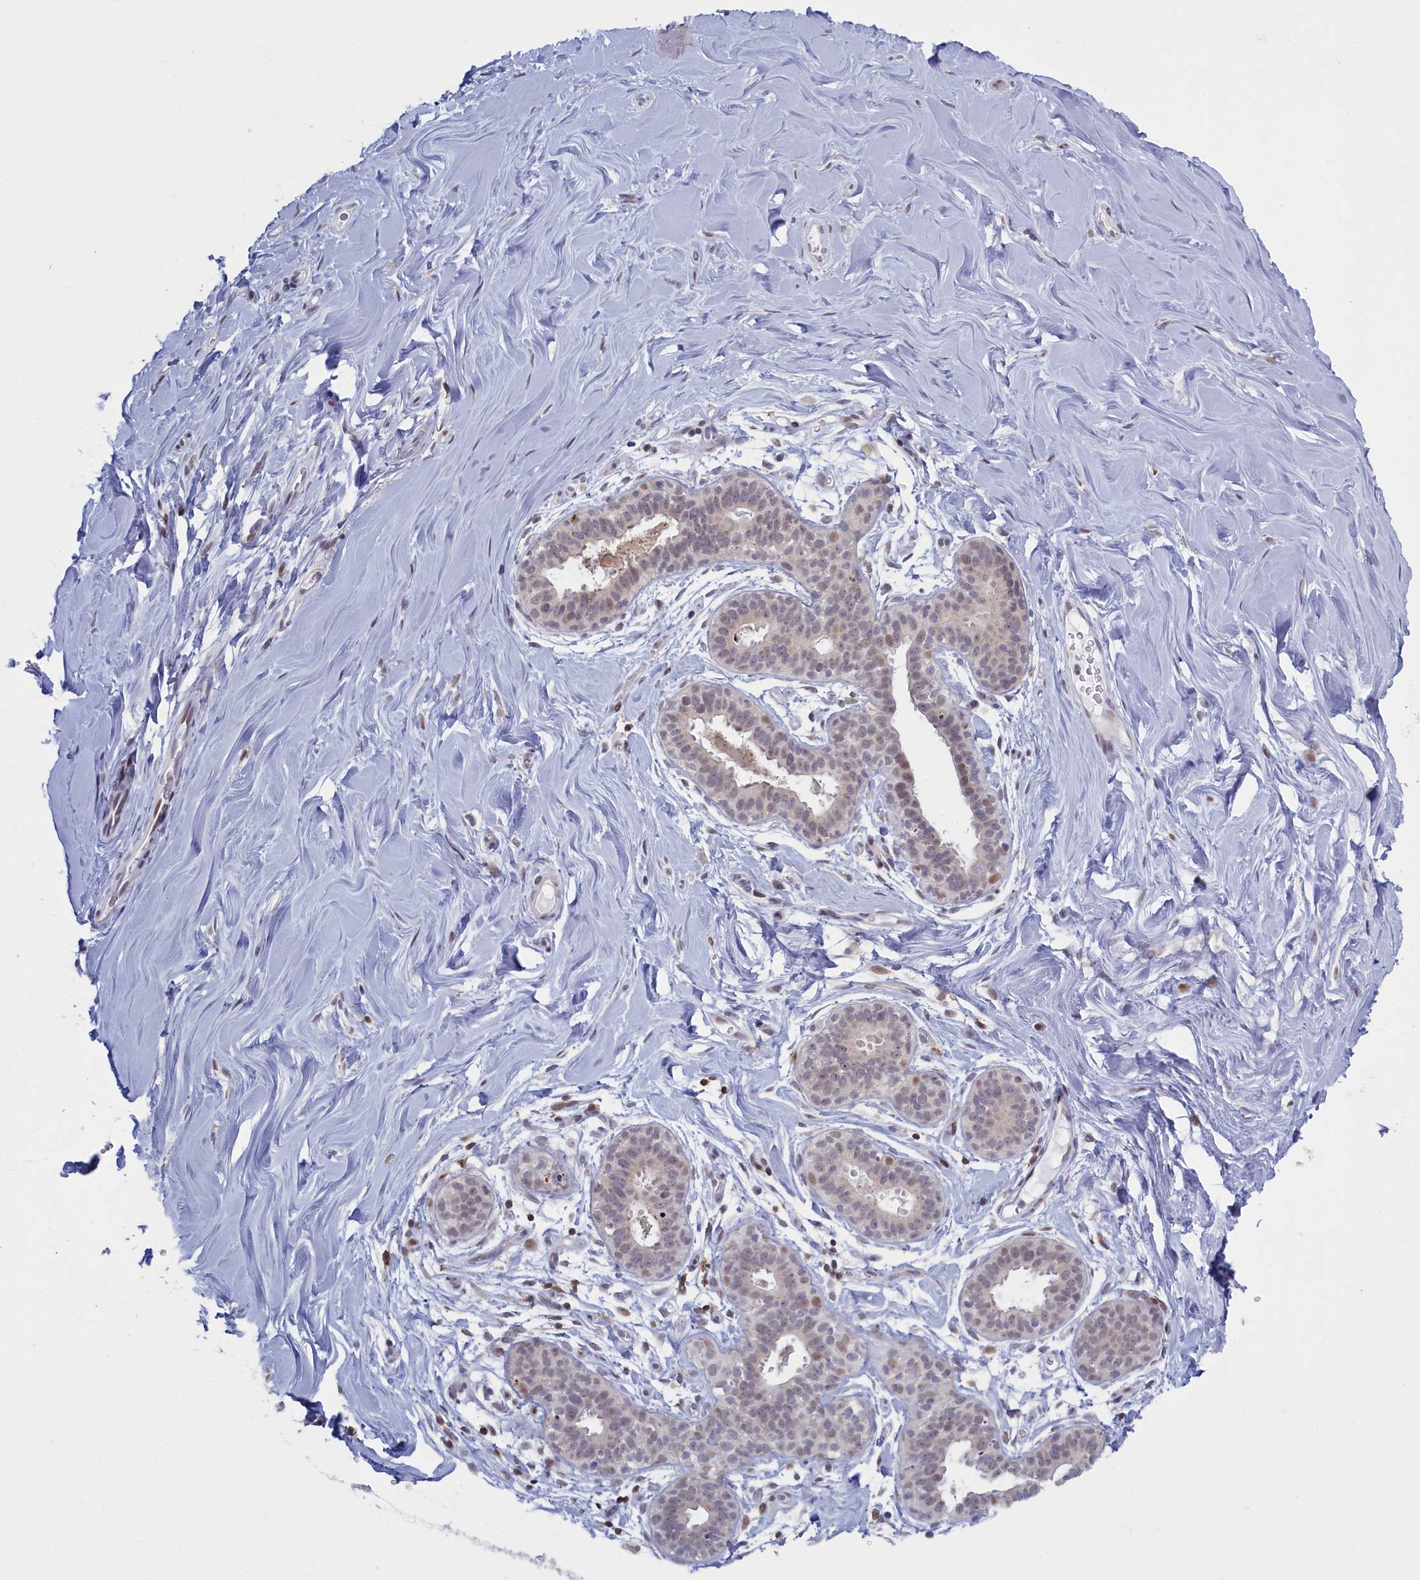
{"staining": {"intensity": "negative", "quantity": "none", "location": "none"}, "tissue": "adipose tissue", "cell_type": "Adipocytes", "image_type": "normal", "snomed": [{"axis": "morphology", "description": "Normal tissue, NOS"}, {"axis": "topography", "description": "Breast"}], "caption": "DAB (3,3'-diaminobenzidine) immunohistochemical staining of normal adipose tissue exhibits no significant staining in adipocytes. Nuclei are stained in blue.", "gene": "ATF7IP2", "patient": {"sex": "female", "age": 26}}